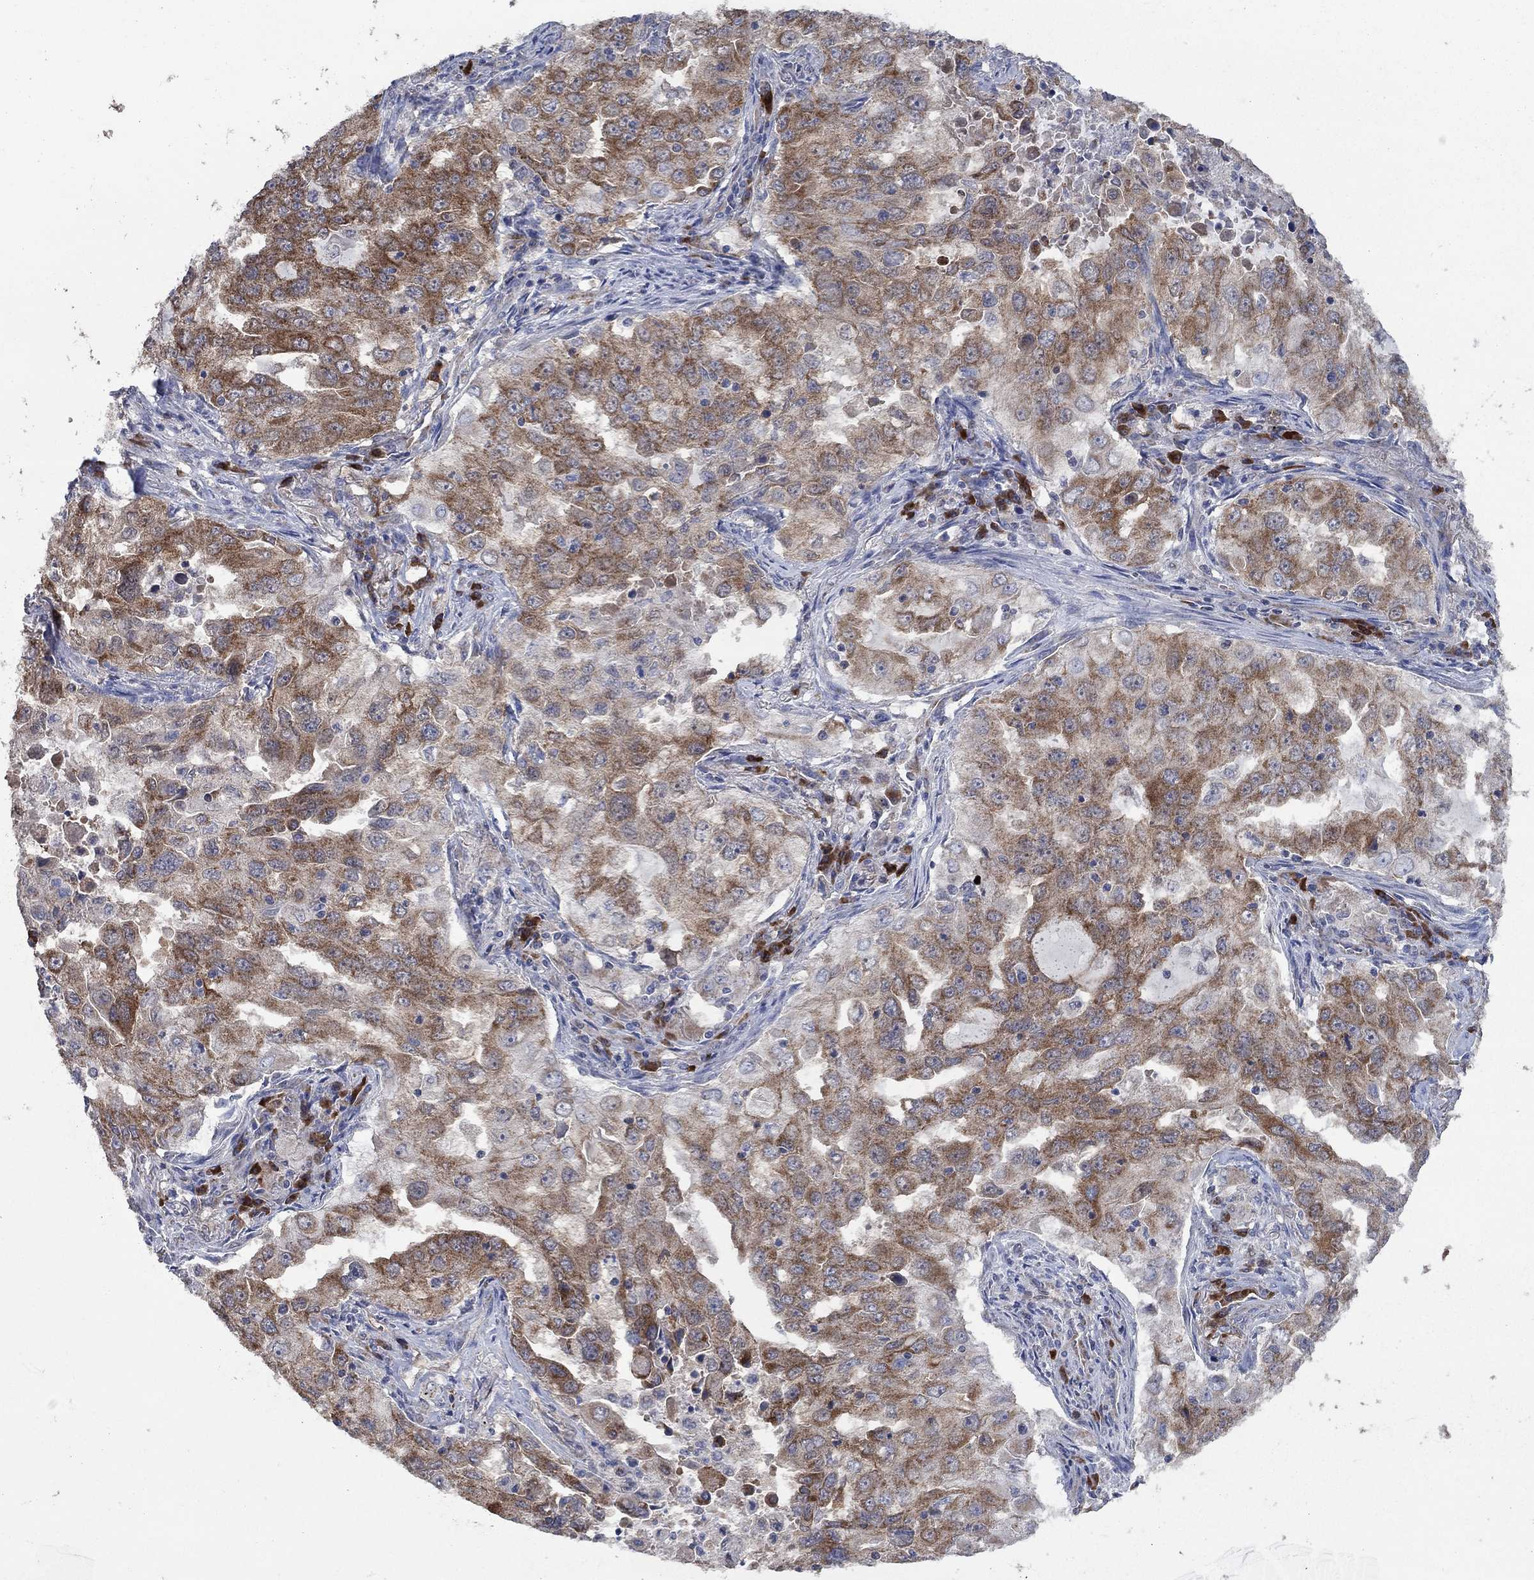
{"staining": {"intensity": "strong", "quantity": "25%-75%", "location": "cytoplasmic/membranous"}, "tissue": "lung cancer", "cell_type": "Tumor cells", "image_type": "cancer", "snomed": [{"axis": "morphology", "description": "Adenocarcinoma, NOS"}, {"axis": "topography", "description": "Lung"}], "caption": "Strong cytoplasmic/membranous expression is seen in about 25%-75% of tumor cells in adenocarcinoma (lung). The protein is stained brown, and the nuclei are stained in blue (DAB IHC with brightfield microscopy, high magnification).", "gene": "HID1", "patient": {"sex": "female", "age": 61}}